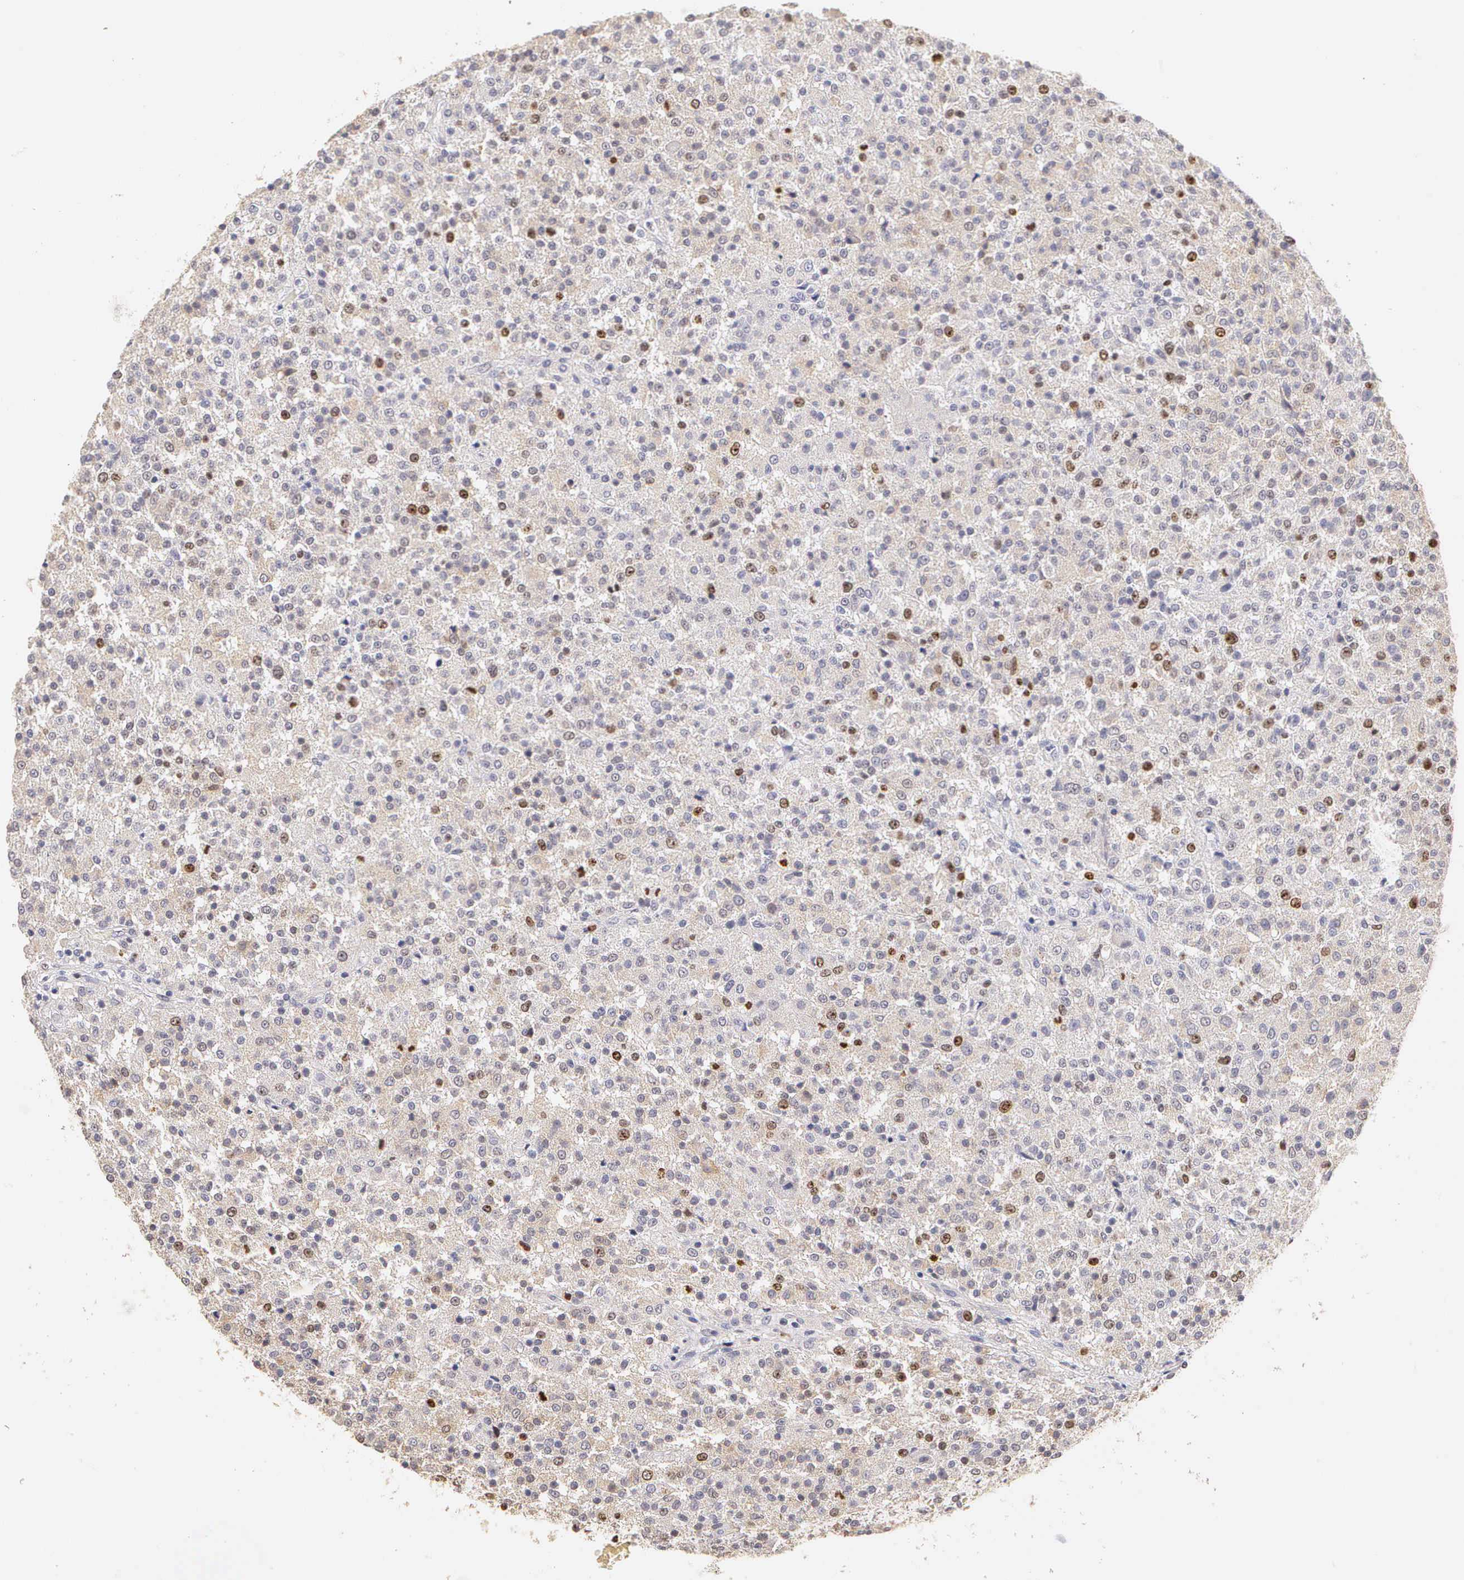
{"staining": {"intensity": "moderate", "quantity": "25%-75%", "location": "nuclear"}, "tissue": "testis cancer", "cell_type": "Tumor cells", "image_type": "cancer", "snomed": [{"axis": "morphology", "description": "Seminoma, NOS"}, {"axis": "topography", "description": "Testis"}], "caption": "A medium amount of moderate nuclear staining is appreciated in about 25%-75% of tumor cells in seminoma (testis) tissue.", "gene": "MKI67", "patient": {"sex": "male", "age": 59}}